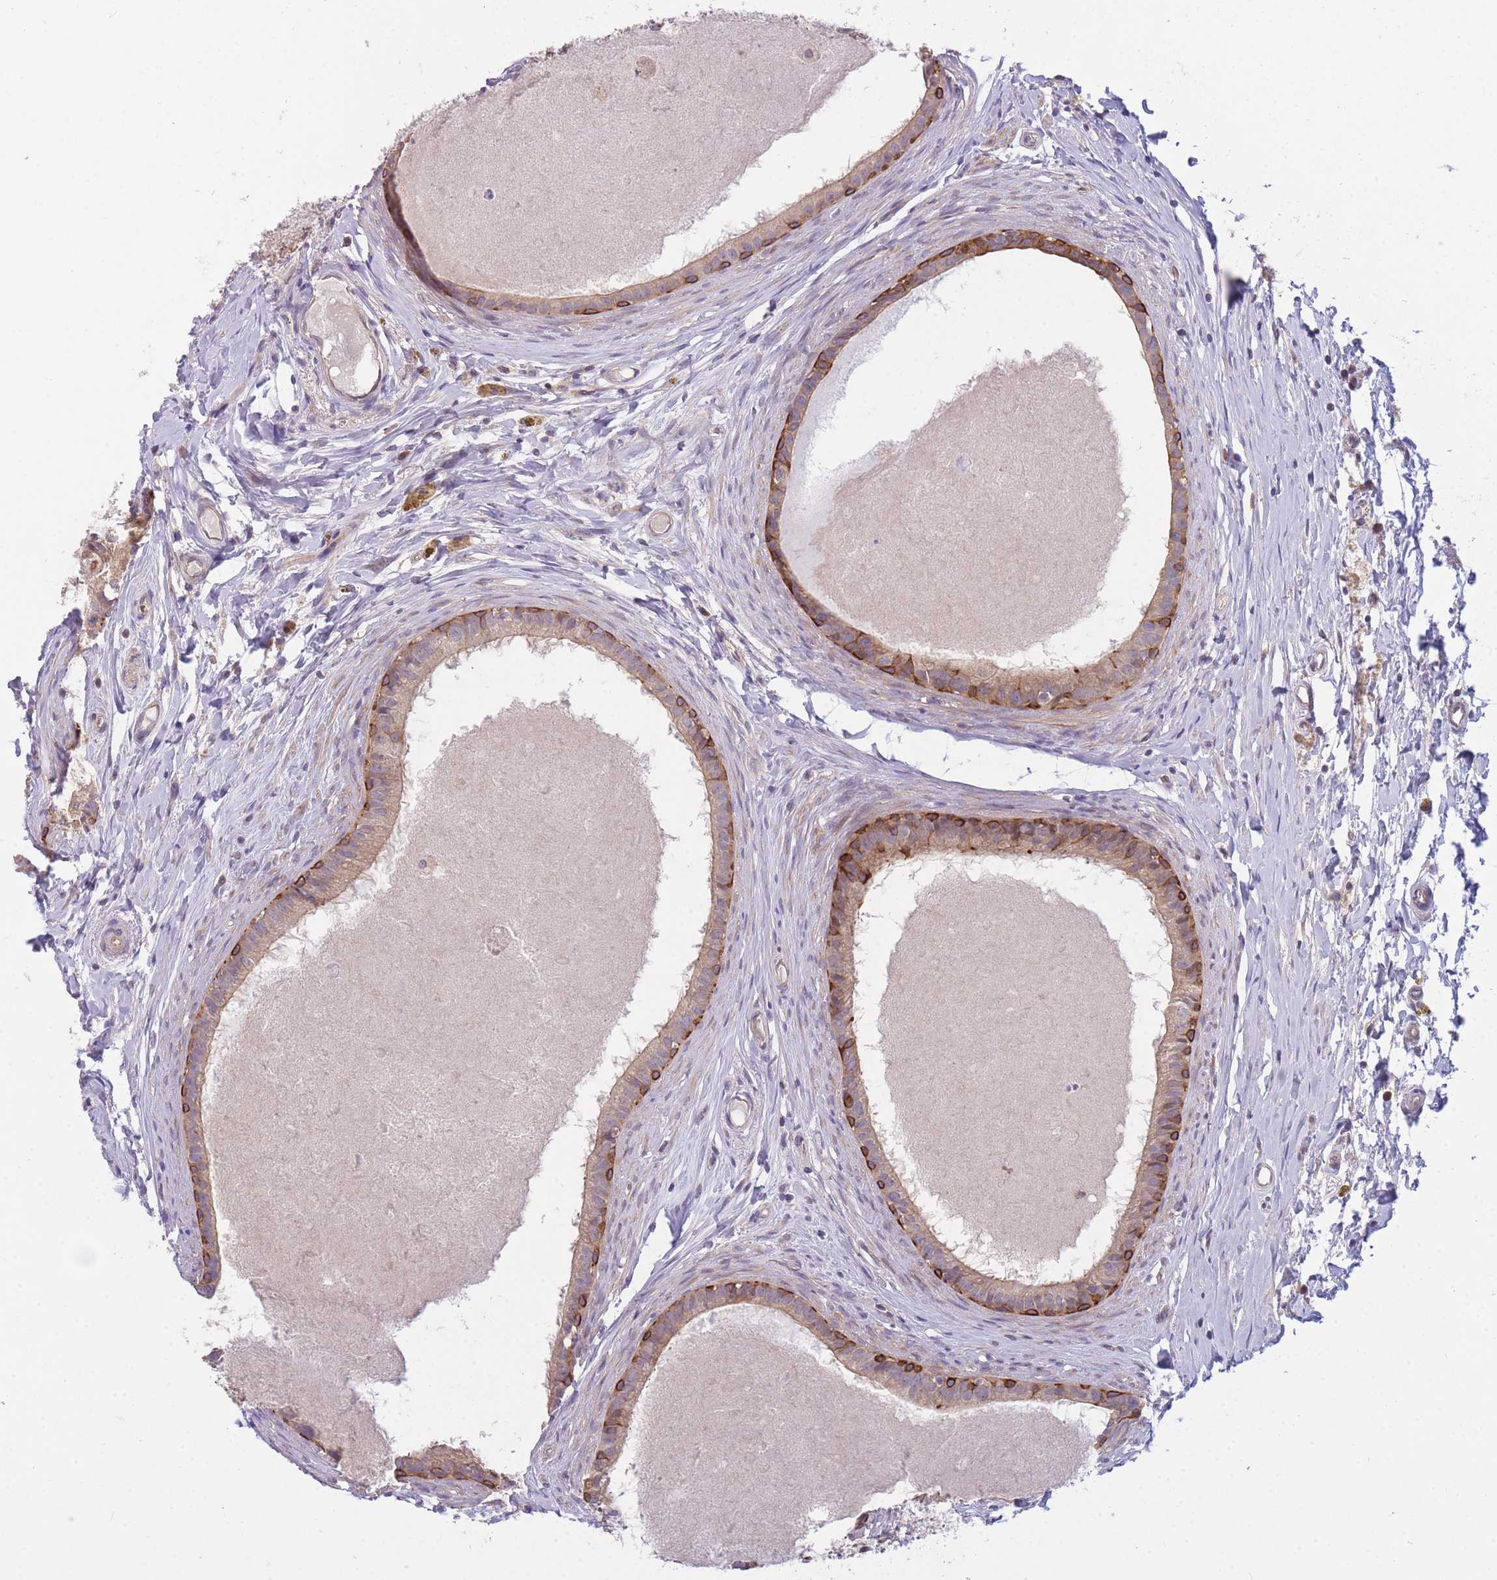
{"staining": {"intensity": "strong", "quantity": "<25%", "location": "cytoplasmic/membranous"}, "tissue": "epididymis", "cell_type": "Glandular cells", "image_type": "normal", "snomed": [{"axis": "morphology", "description": "Normal tissue, NOS"}, {"axis": "topography", "description": "Epididymis"}], "caption": "Immunohistochemical staining of unremarkable epididymis demonstrates <25% levels of strong cytoplasmic/membranous protein positivity in approximately <25% of glandular cells.", "gene": "PFDN6", "patient": {"sex": "male", "age": 80}}